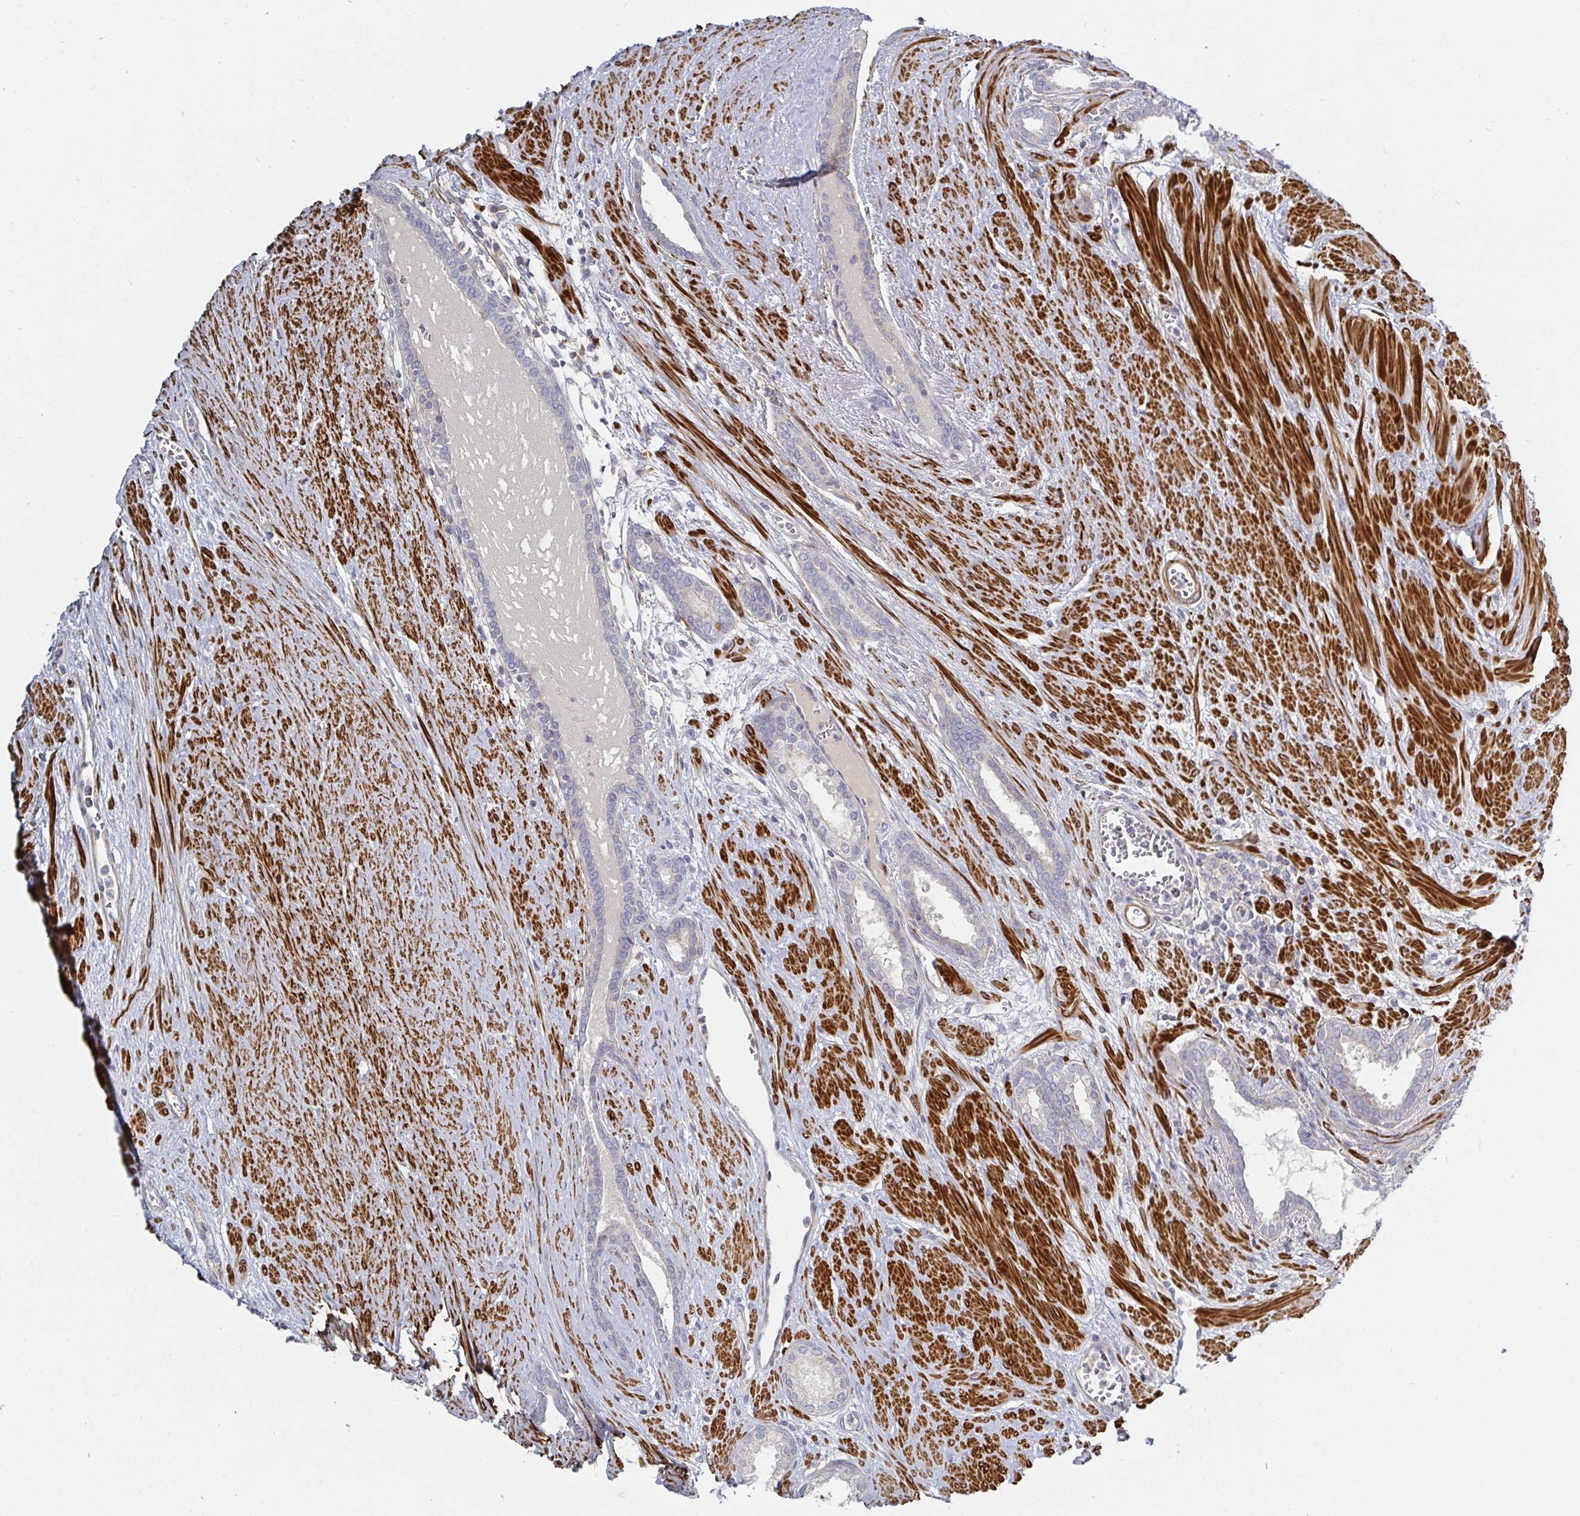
{"staining": {"intensity": "negative", "quantity": "none", "location": "none"}, "tissue": "prostate cancer", "cell_type": "Tumor cells", "image_type": "cancer", "snomed": [{"axis": "morphology", "description": "Adenocarcinoma, High grade"}, {"axis": "topography", "description": "Prostate"}], "caption": "Tumor cells show no significant protein expression in prostate cancer.", "gene": "SSH2", "patient": {"sex": "male", "age": 60}}